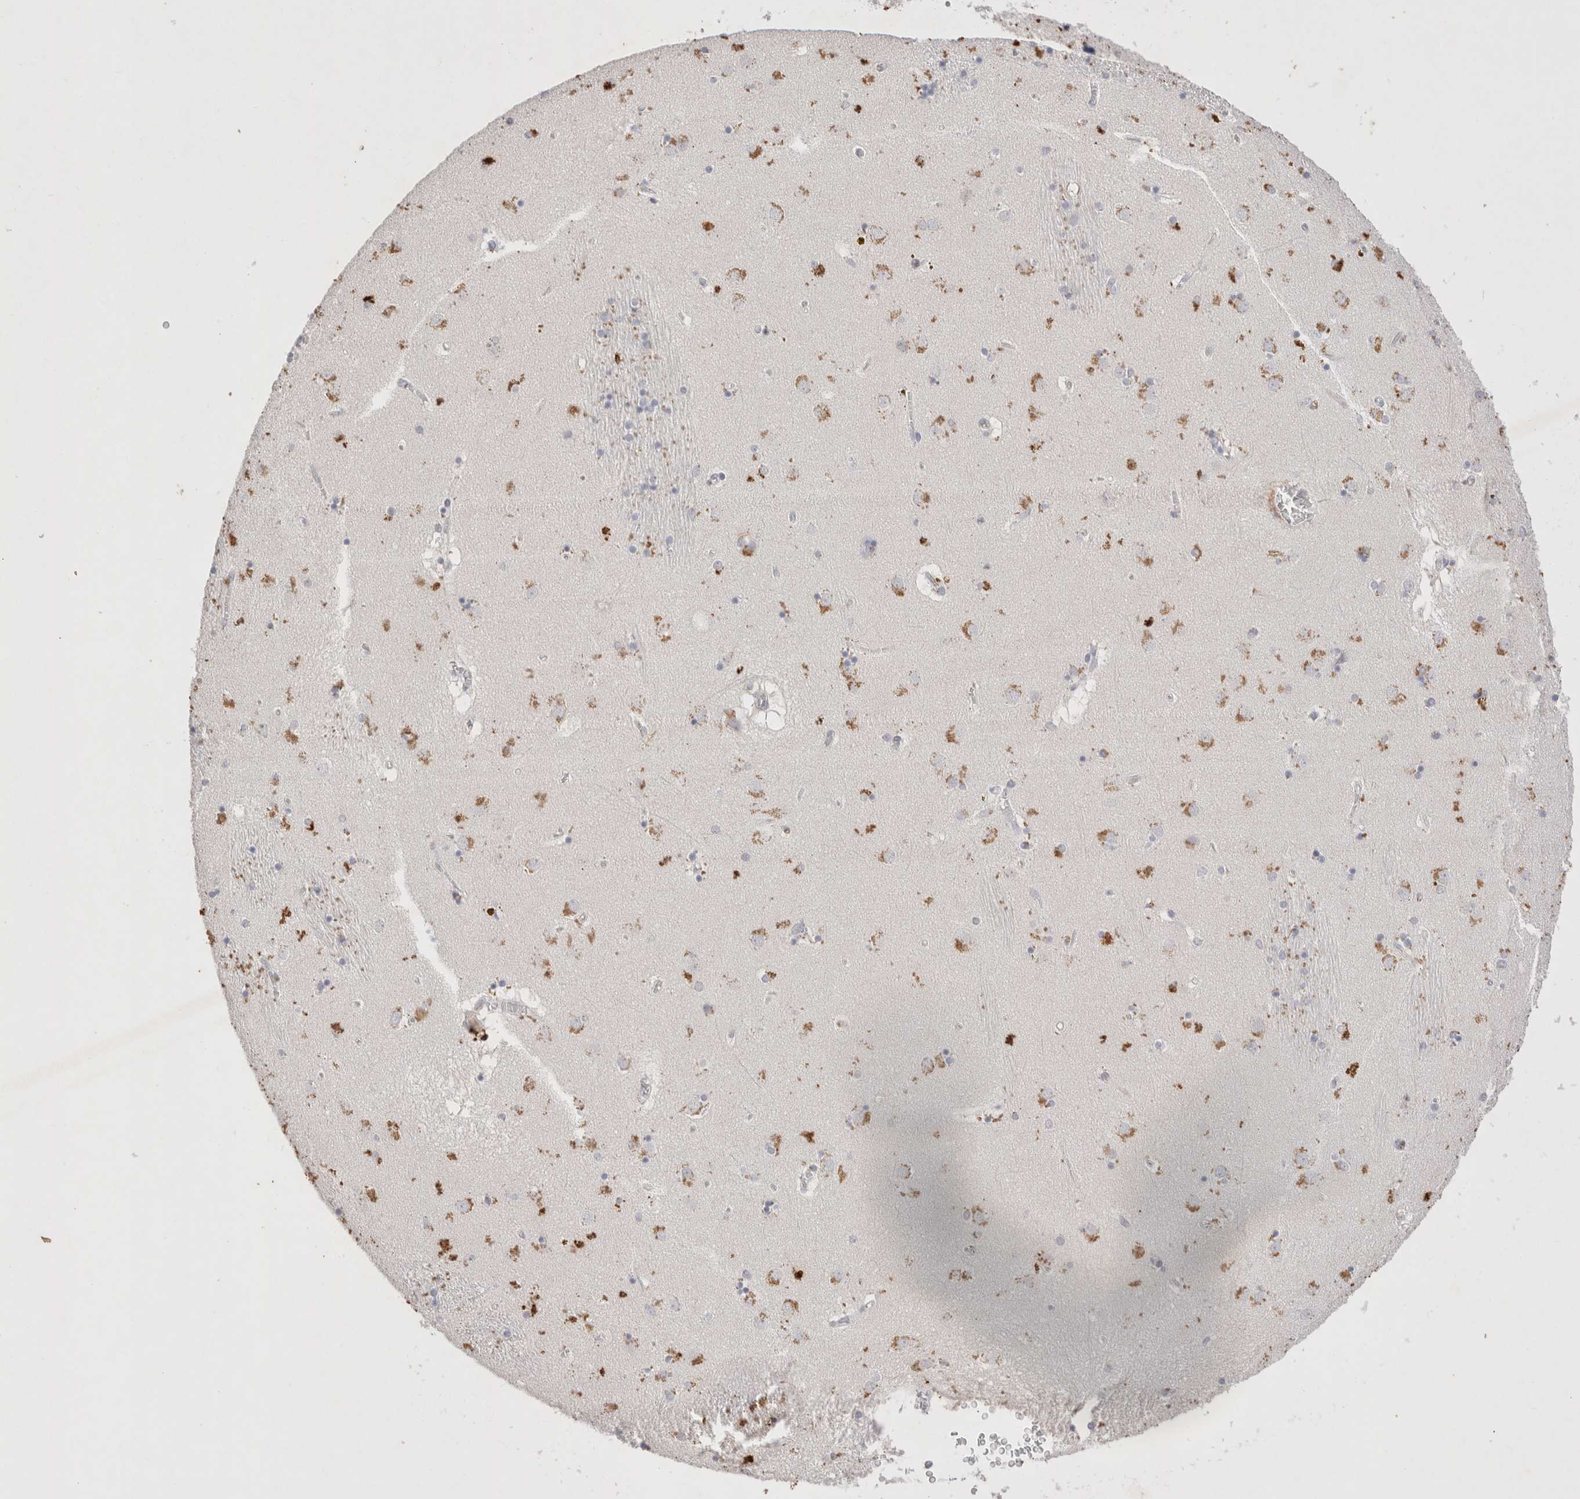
{"staining": {"intensity": "moderate", "quantity": "25%-75%", "location": "cytoplasmic/membranous"}, "tissue": "caudate", "cell_type": "Glial cells", "image_type": "normal", "snomed": [{"axis": "morphology", "description": "Normal tissue, NOS"}, {"axis": "topography", "description": "Lateral ventricle wall"}], "caption": "DAB immunohistochemical staining of unremarkable caudate reveals moderate cytoplasmic/membranous protein positivity in about 25%-75% of glial cells.", "gene": "EPCAM", "patient": {"sex": "male", "age": 70}}